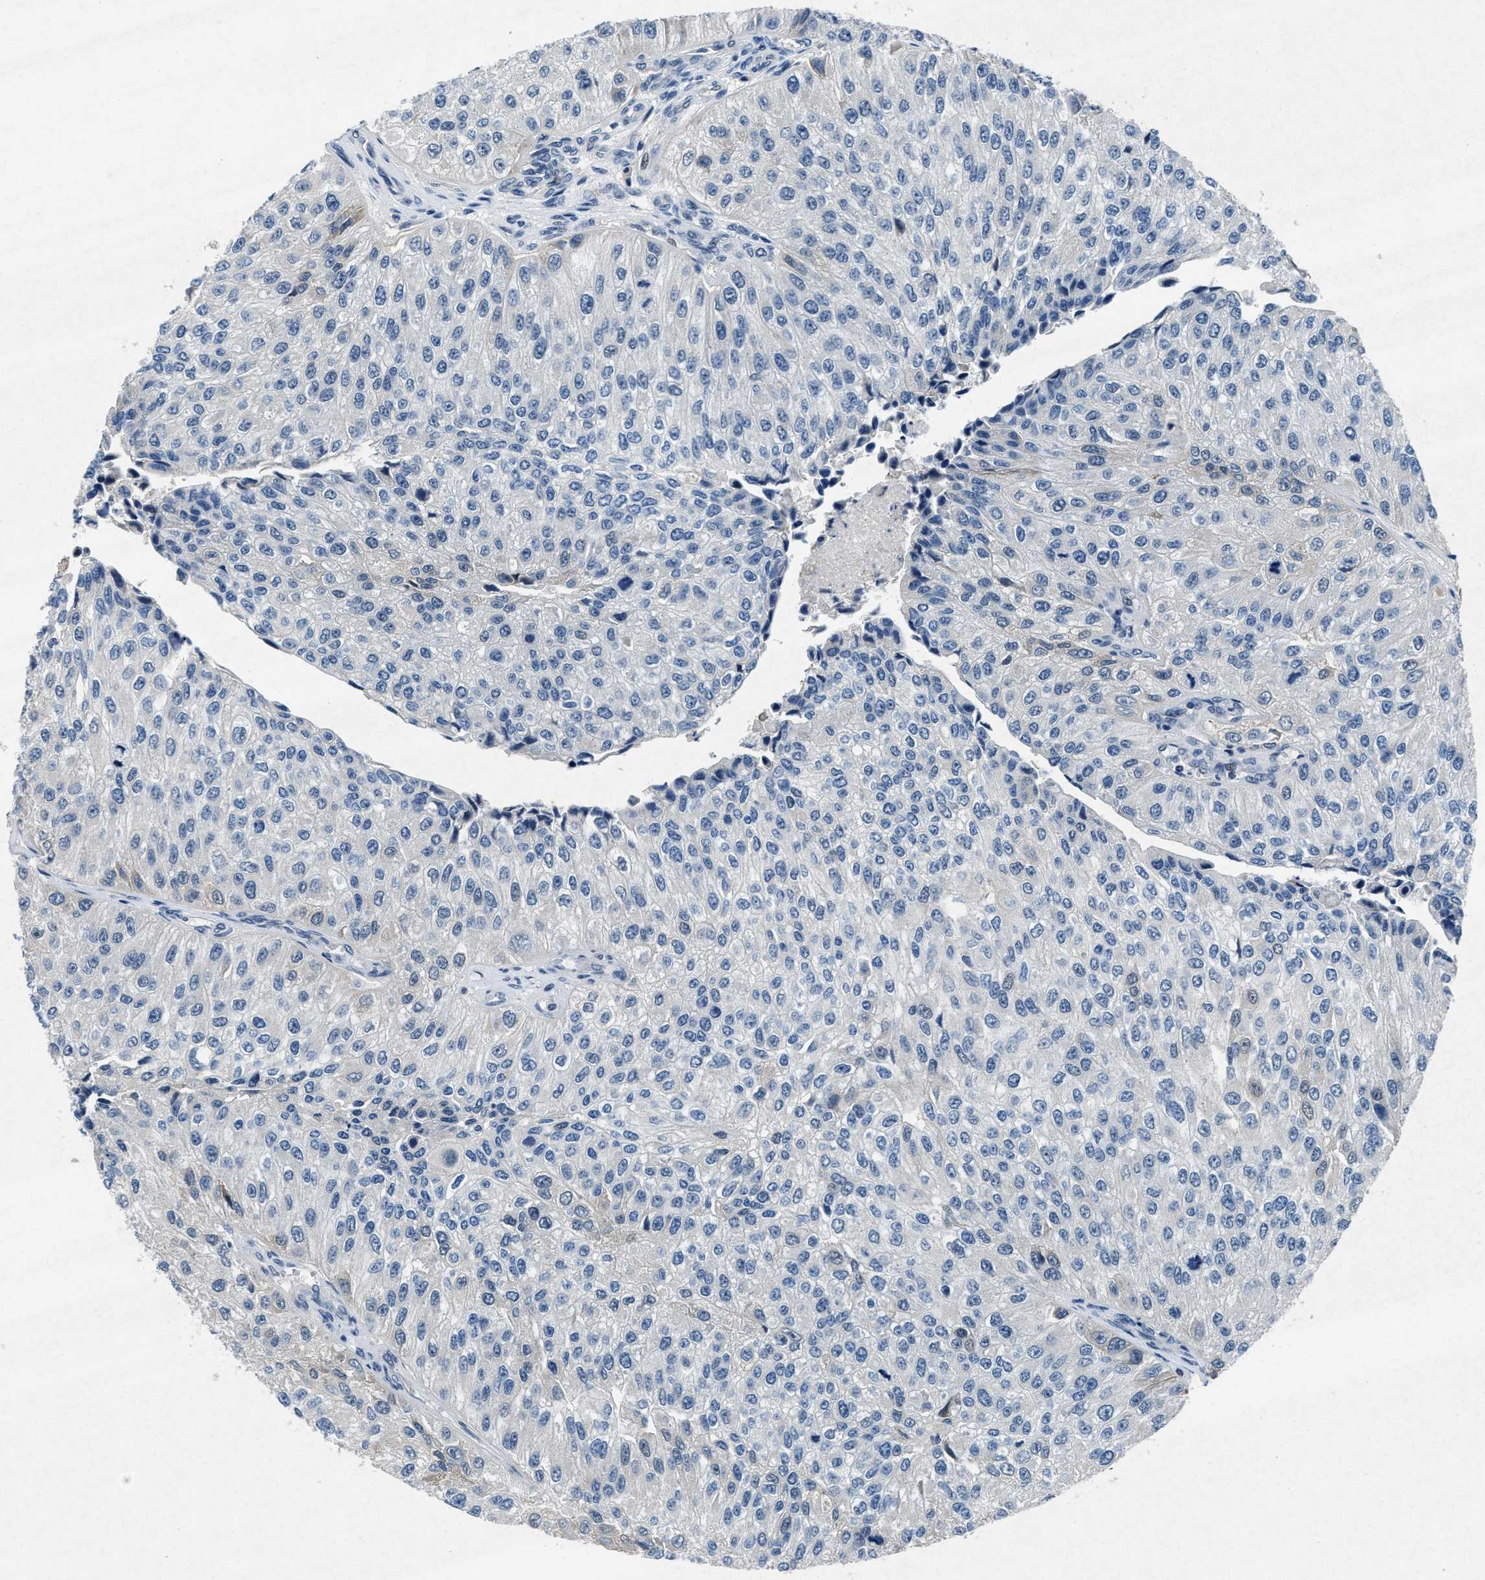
{"staining": {"intensity": "negative", "quantity": "none", "location": "none"}, "tissue": "urothelial cancer", "cell_type": "Tumor cells", "image_type": "cancer", "snomed": [{"axis": "morphology", "description": "Urothelial carcinoma, High grade"}, {"axis": "topography", "description": "Kidney"}, {"axis": "topography", "description": "Urinary bladder"}], "caption": "A high-resolution micrograph shows immunohistochemistry staining of high-grade urothelial carcinoma, which demonstrates no significant expression in tumor cells.", "gene": "PHLDA1", "patient": {"sex": "male", "age": 77}}